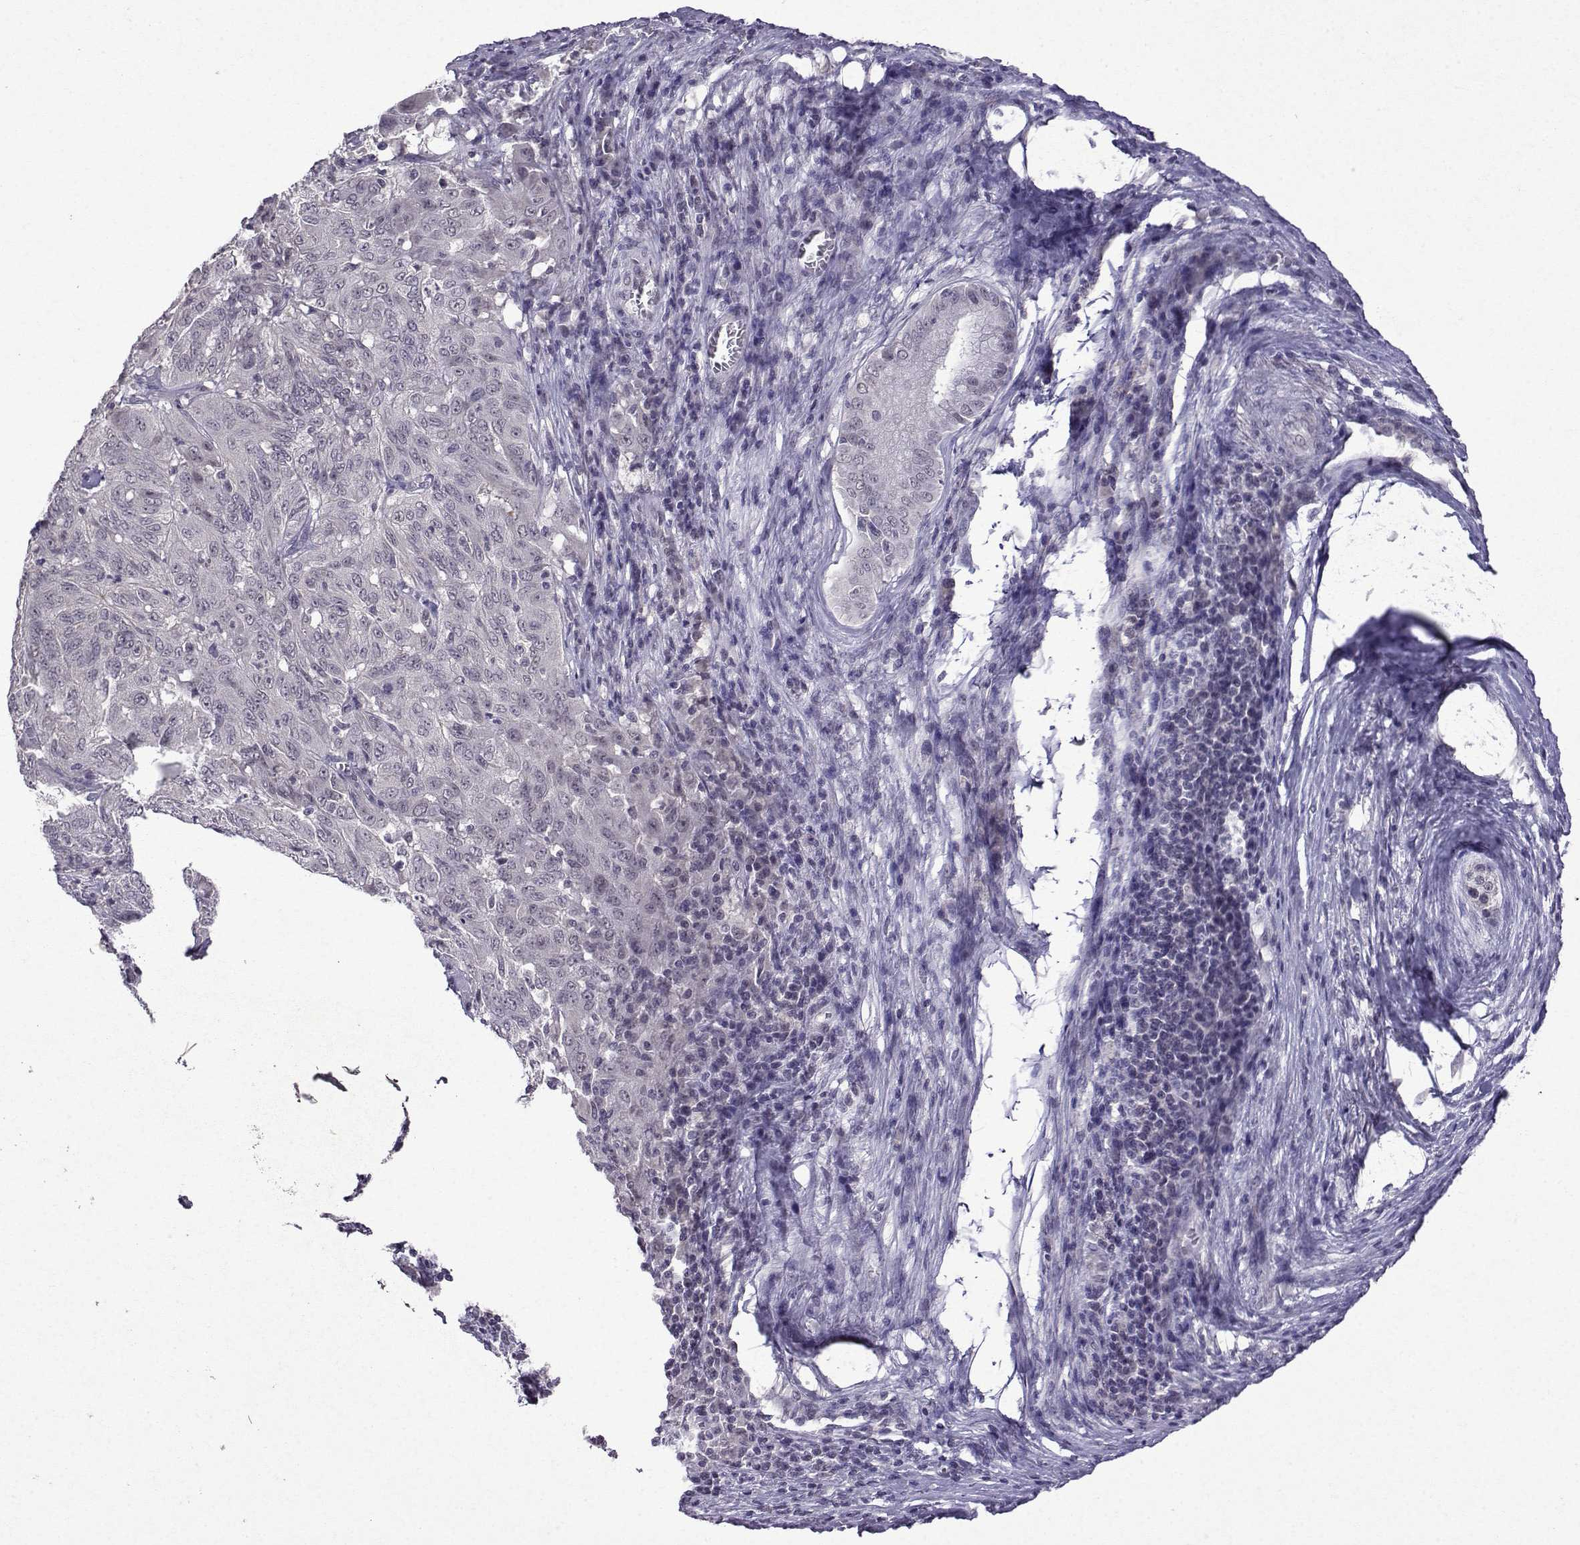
{"staining": {"intensity": "negative", "quantity": "none", "location": "none"}, "tissue": "pancreatic cancer", "cell_type": "Tumor cells", "image_type": "cancer", "snomed": [{"axis": "morphology", "description": "Adenocarcinoma, NOS"}, {"axis": "topography", "description": "Pancreas"}], "caption": "The immunohistochemistry (IHC) photomicrograph has no significant expression in tumor cells of pancreatic adenocarcinoma tissue. Nuclei are stained in blue.", "gene": "CCL28", "patient": {"sex": "male", "age": 63}}